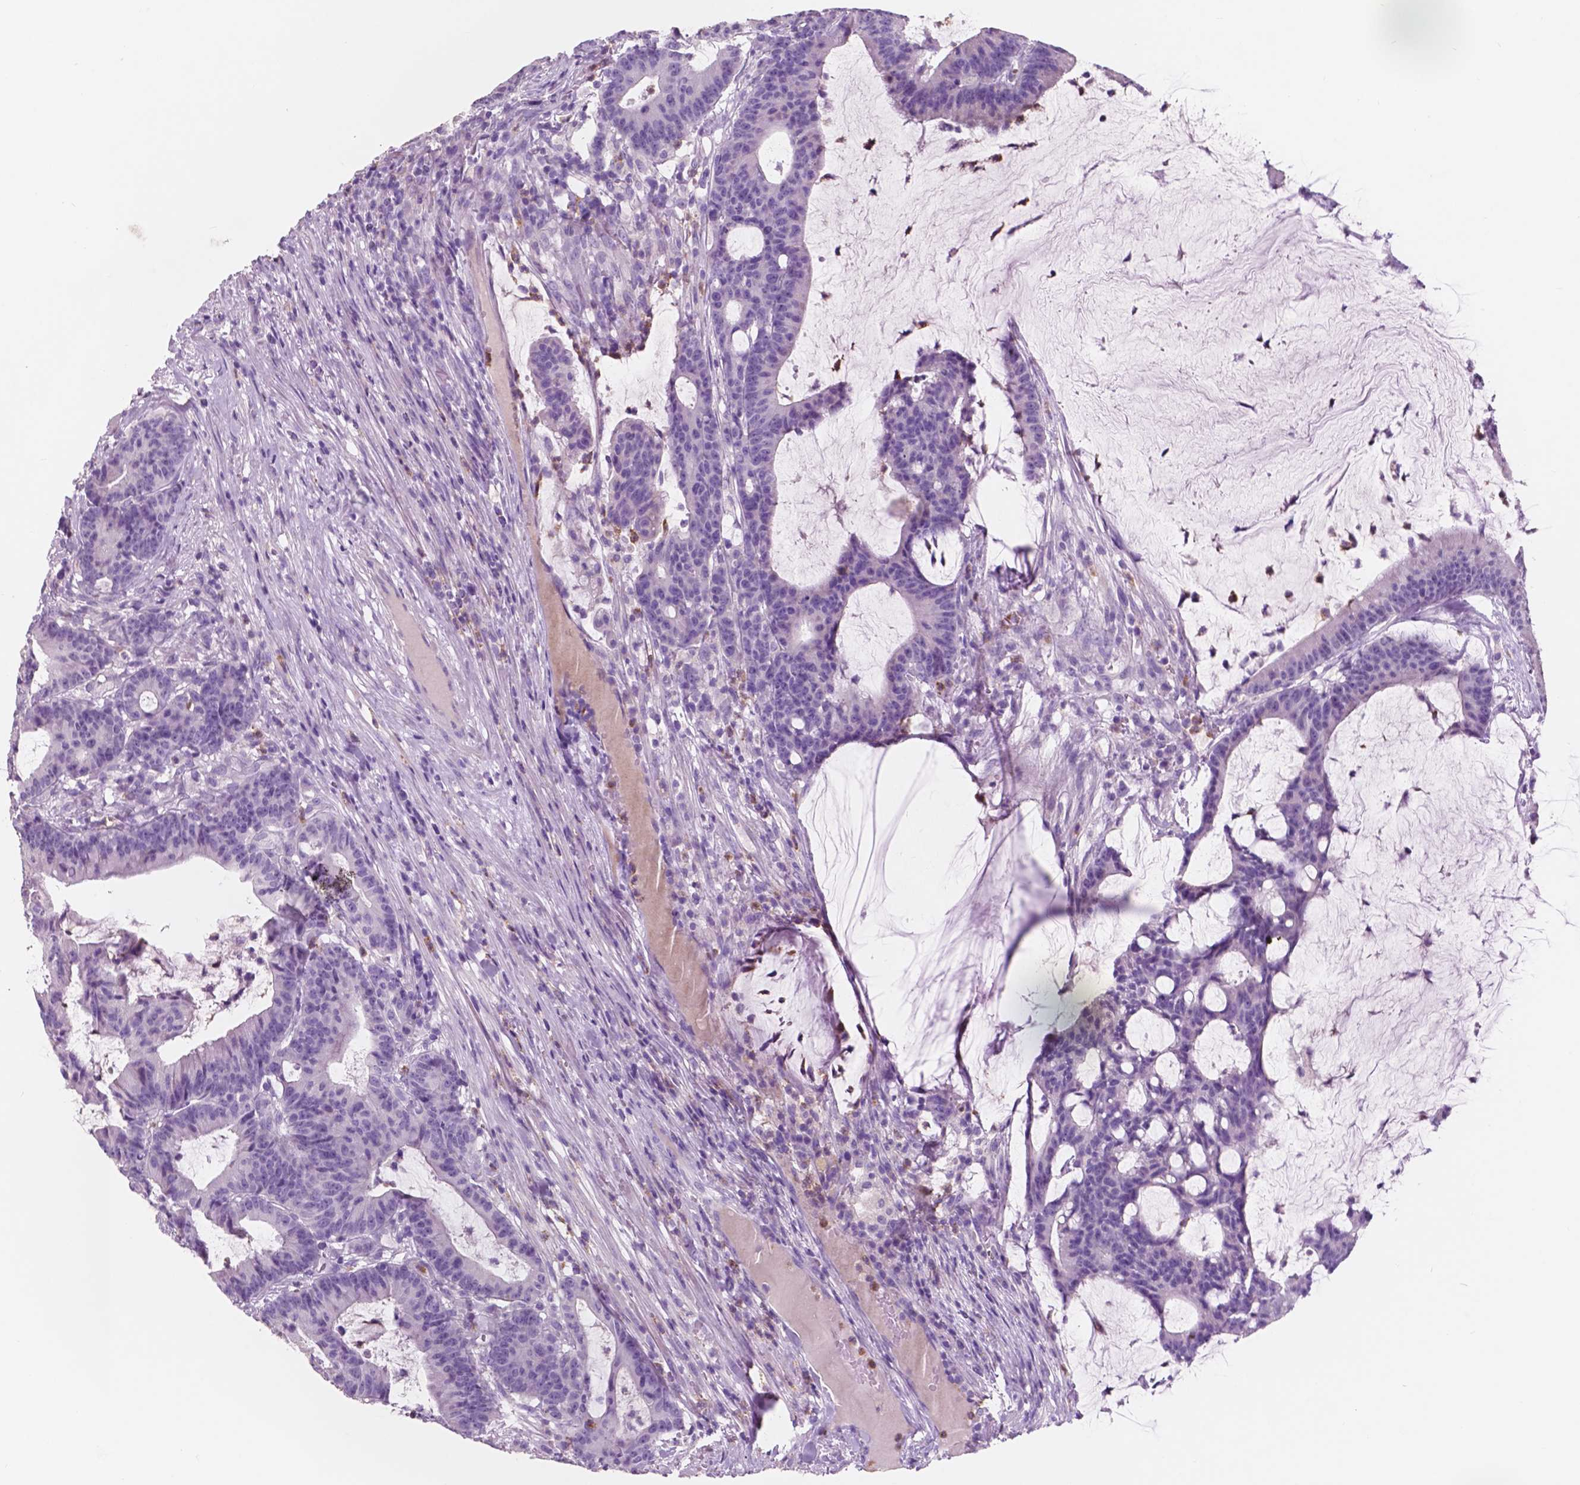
{"staining": {"intensity": "negative", "quantity": "none", "location": "none"}, "tissue": "colorectal cancer", "cell_type": "Tumor cells", "image_type": "cancer", "snomed": [{"axis": "morphology", "description": "Adenocarcinoma, NOS"}, {"axis": "topography", "description": "Colon"}], "caption": "High power microscopy histopathology image of an immunohistochemistry micrograph of adenocarcinoma (colorectal), revealing no significant staining in tumor cells.", "gene": "CUZD1", "patient": {"sex": "female", "age": 78}}